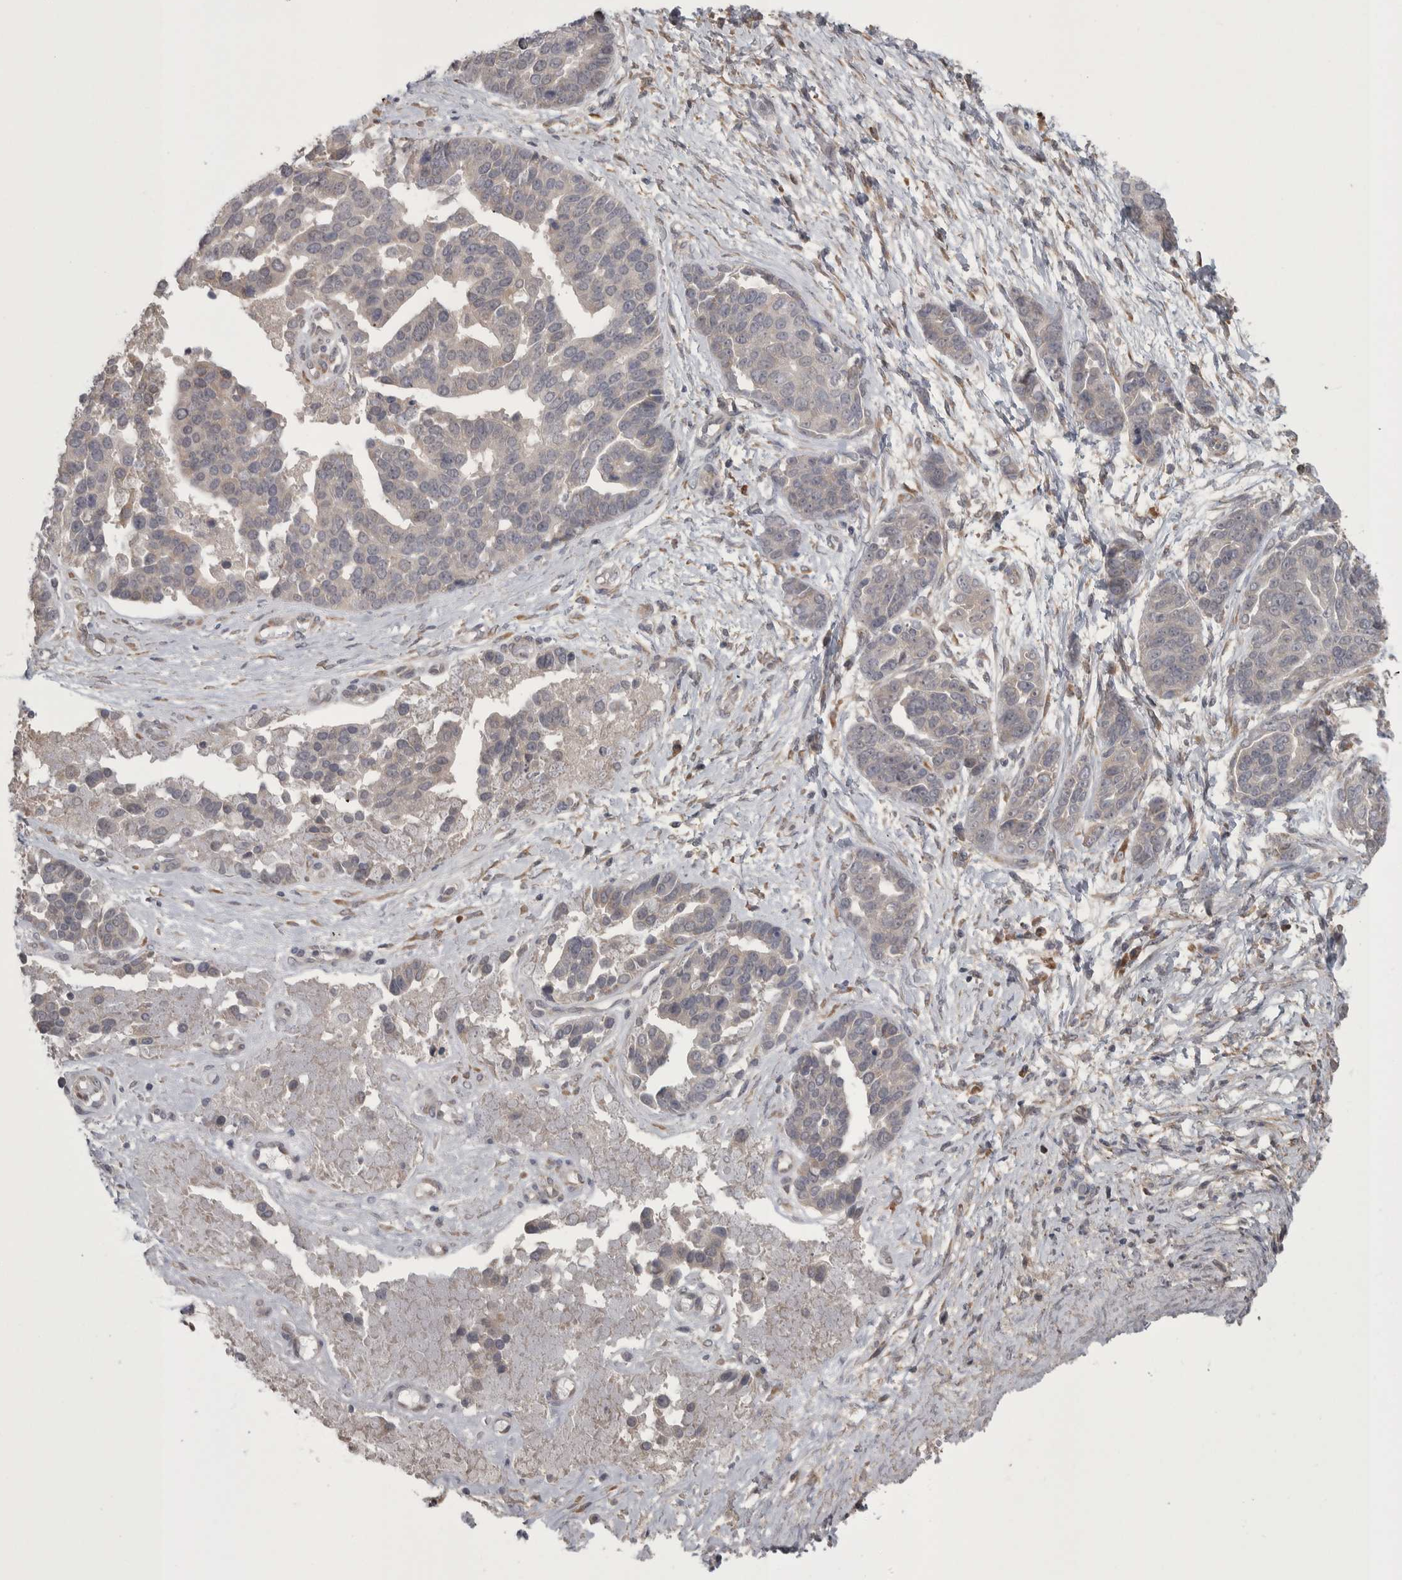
{"staining": {"intensity": "negative", "quantity": "none", "location": "none"}, "tissue": "ovarian cancer", "cell_type": "Tumor cells", "image_type": "cancer", "snomed": [{"axis": "morphology", "description": "Cystadenocarcinoma, serous, NOS"}, {"axis": "topography", "description": "Ovary"}], "caption": "Immunohistochemical staining of human ovarian cancer (serous cystadenocarcinoma) reveals no significant positivity in tumor cells. (DAB (3,3'-diaminobenzidine) IHC, high magnification).", "gene": "CUL2", "patient": {"sex": "female", "age": 44}}